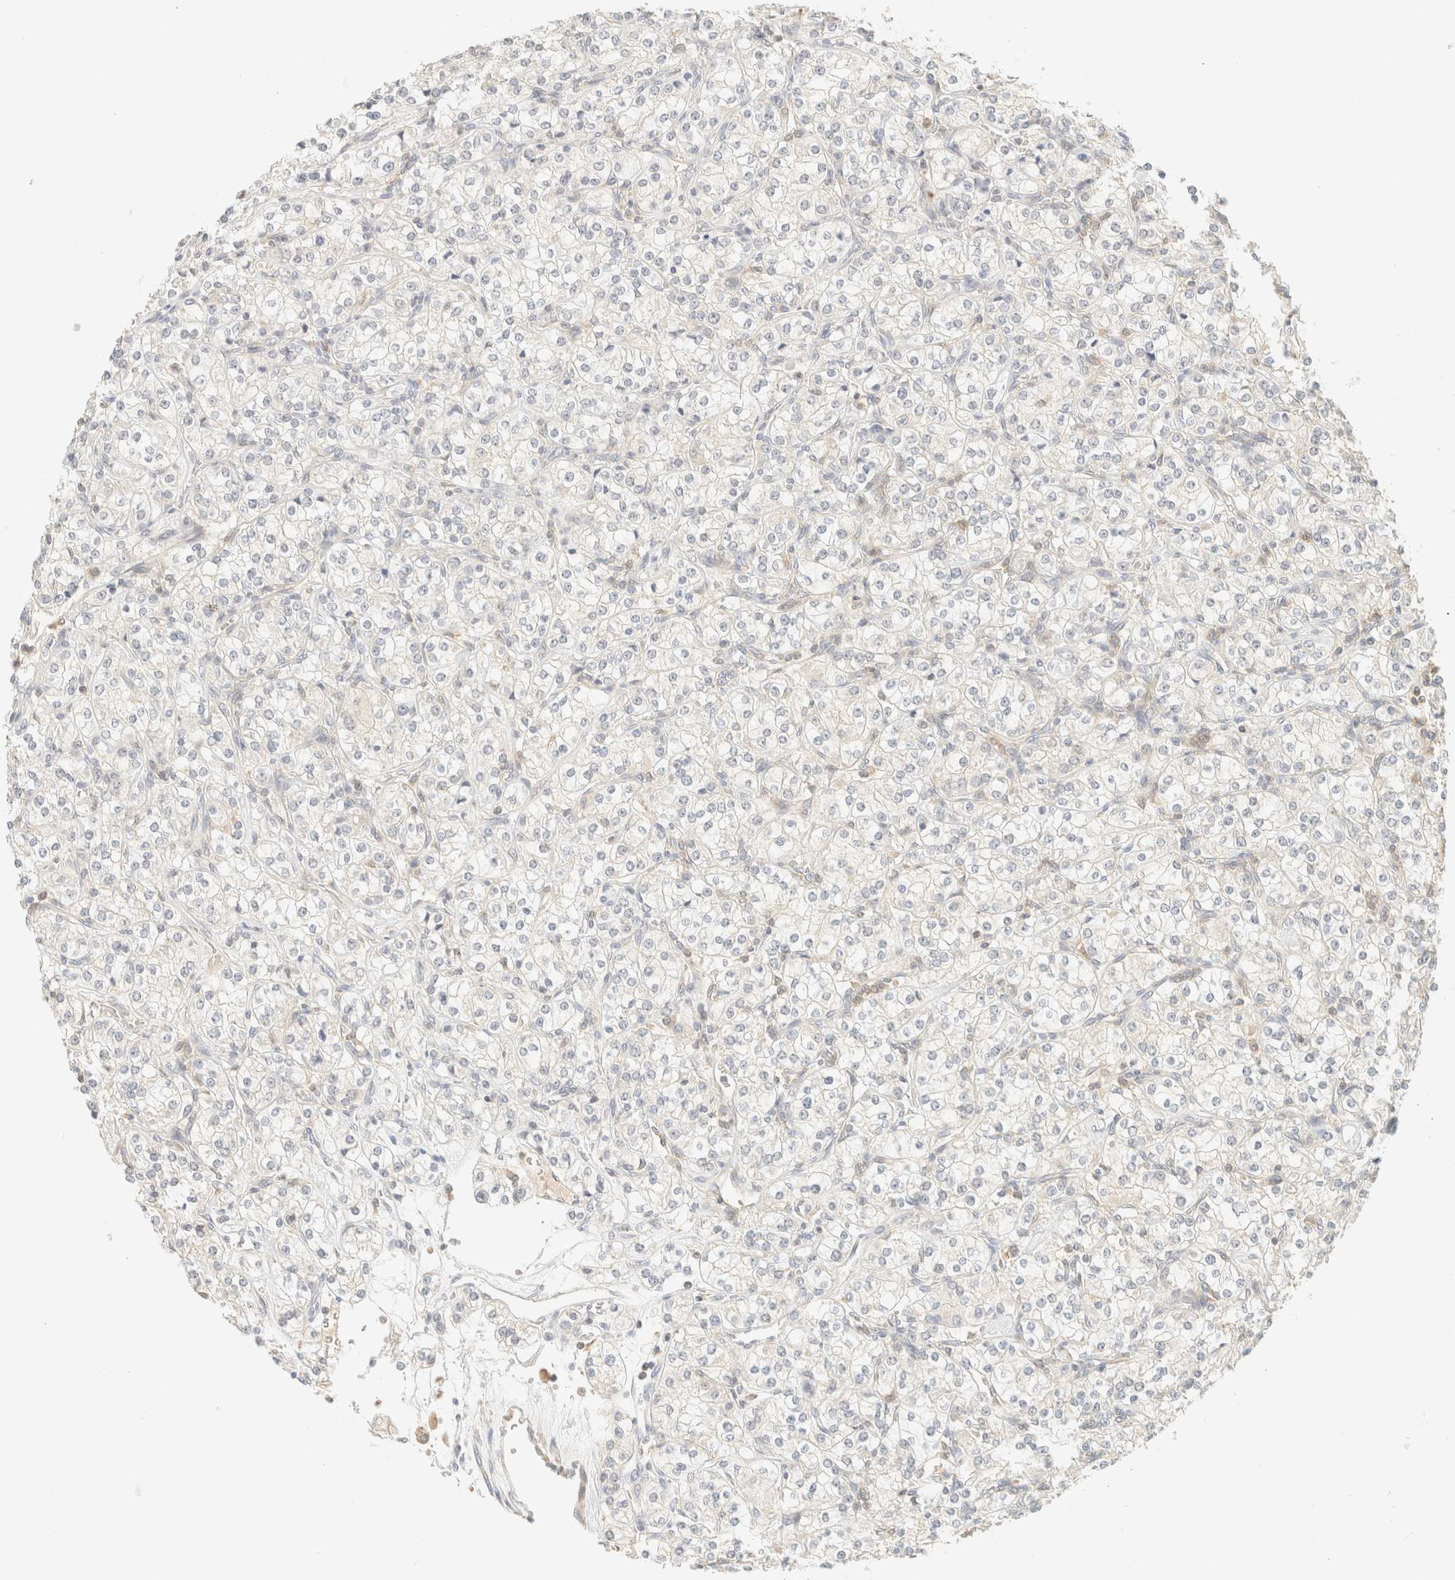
{"staining": {"intensity": "negative", "quantity": "none", "location": "none"}, "tissue": "renal cancer", "cell_type": "Tumor cells", "image_type": "cancer", "snomed": [{"axis": "morphology", "description": "Adenocarcinoma, NOS"}, {"axis": "topography", "description": "Kidney"}], "caption": "Immunohistochemistry histopathology image of adenocarcinoma (renal) stained for a protein (brown), which reveals no positivity in tumor cells.", "gene": "TIMD4", "patient": {"sex": "male", "age": 77}}